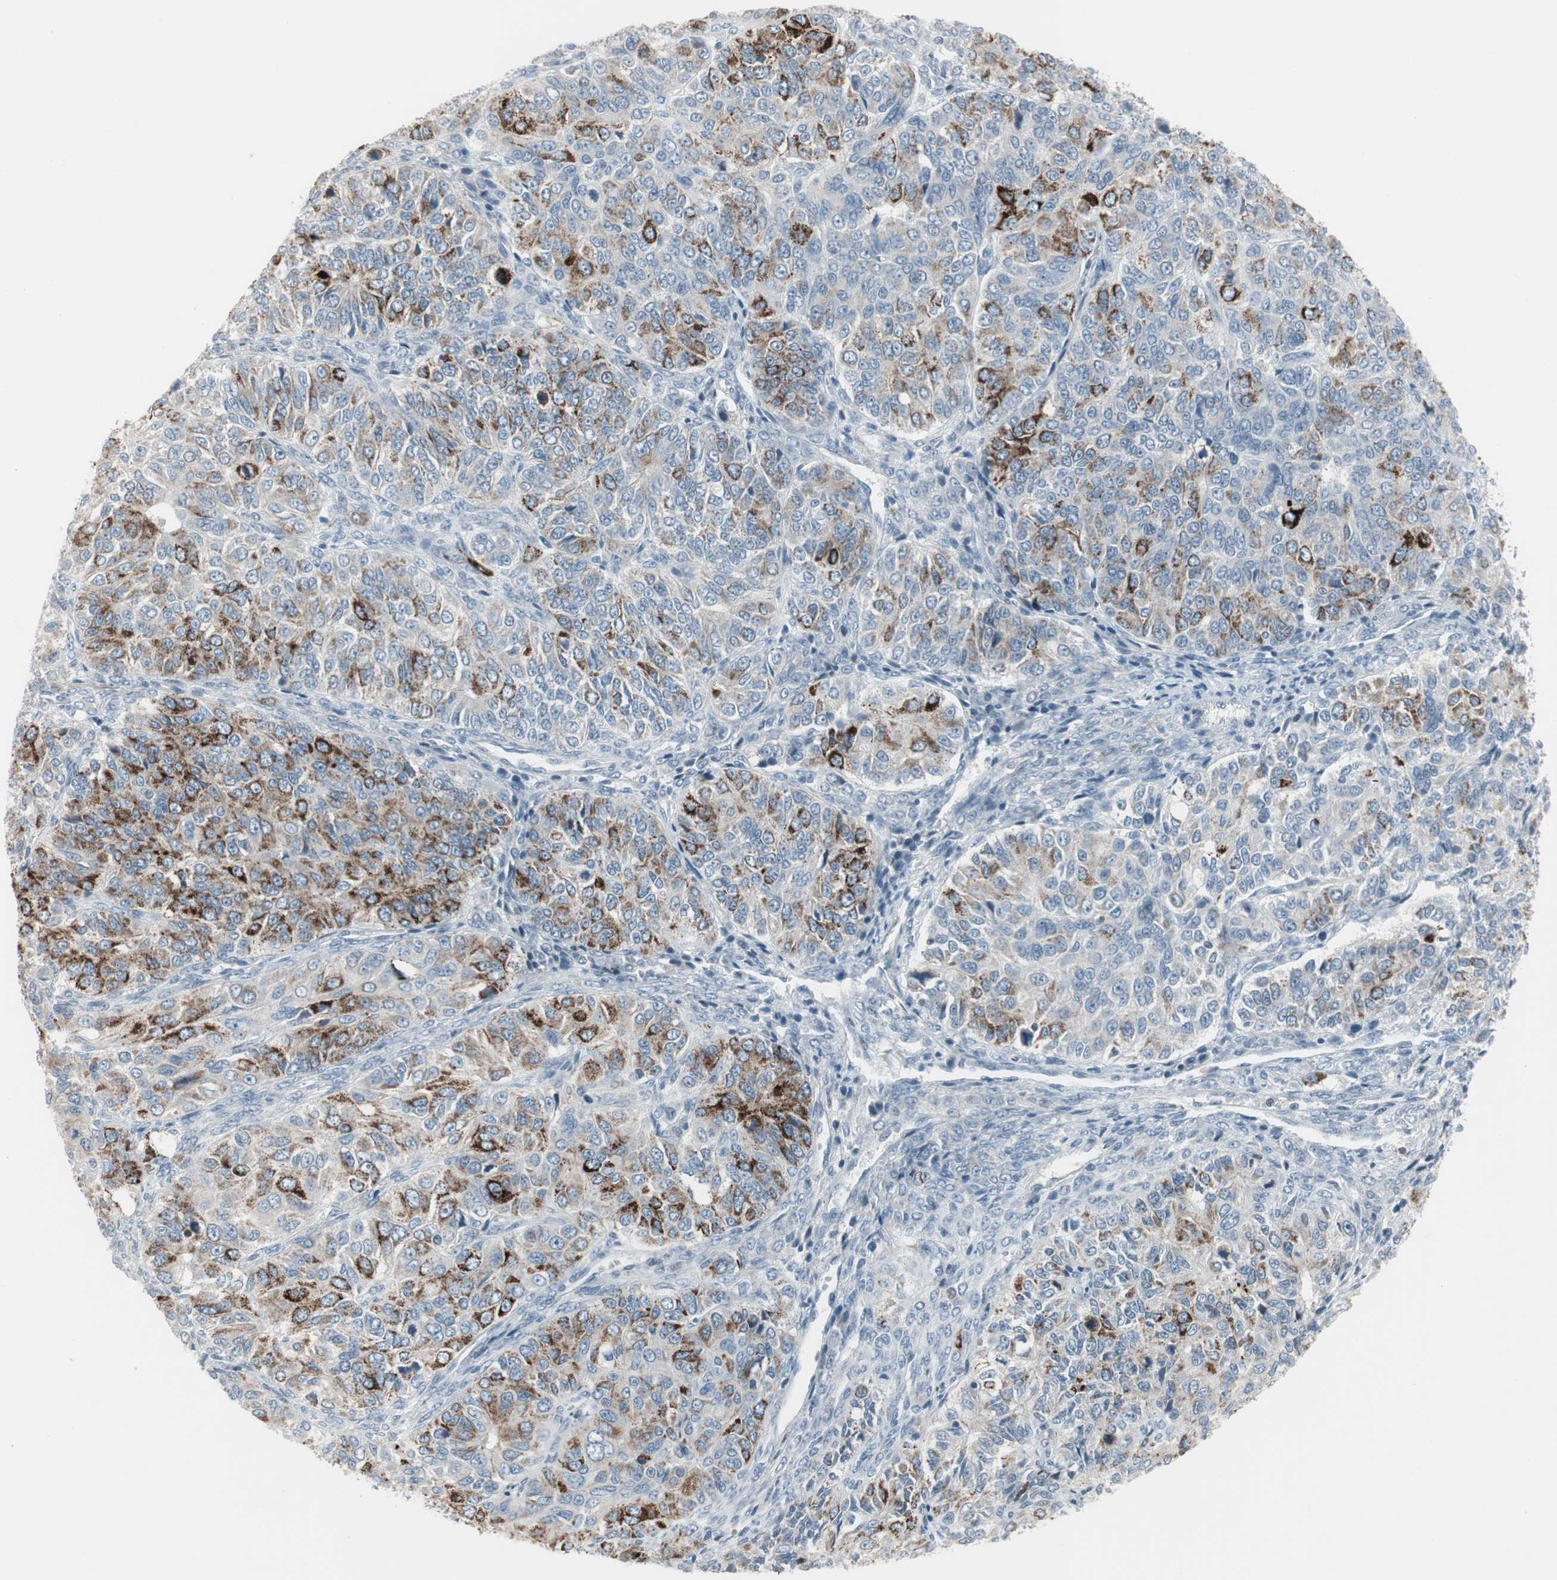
{"staining": {"intensity": "strong", "quantity": "25%-75%", "location": "cytoplasmic/membranous"}, "tissue": "ovarian cancer", "cell_type": "Tumor cells", "image_type": "cancer", "snomed": [{"axis": "morphology", "description": "Carcinoma, endometroid"}, {"axis": "topography", "description": "Ovary"}], "caption": "The micrograph exhibits immunohistochemical staining of ovarian cancer. There is strong cytoplasmic/membranous positivity is identified in approximately 25%-75% of tumor cells.", "gene": "ARG2", "patient": {"sex": "female", "age": 51}}